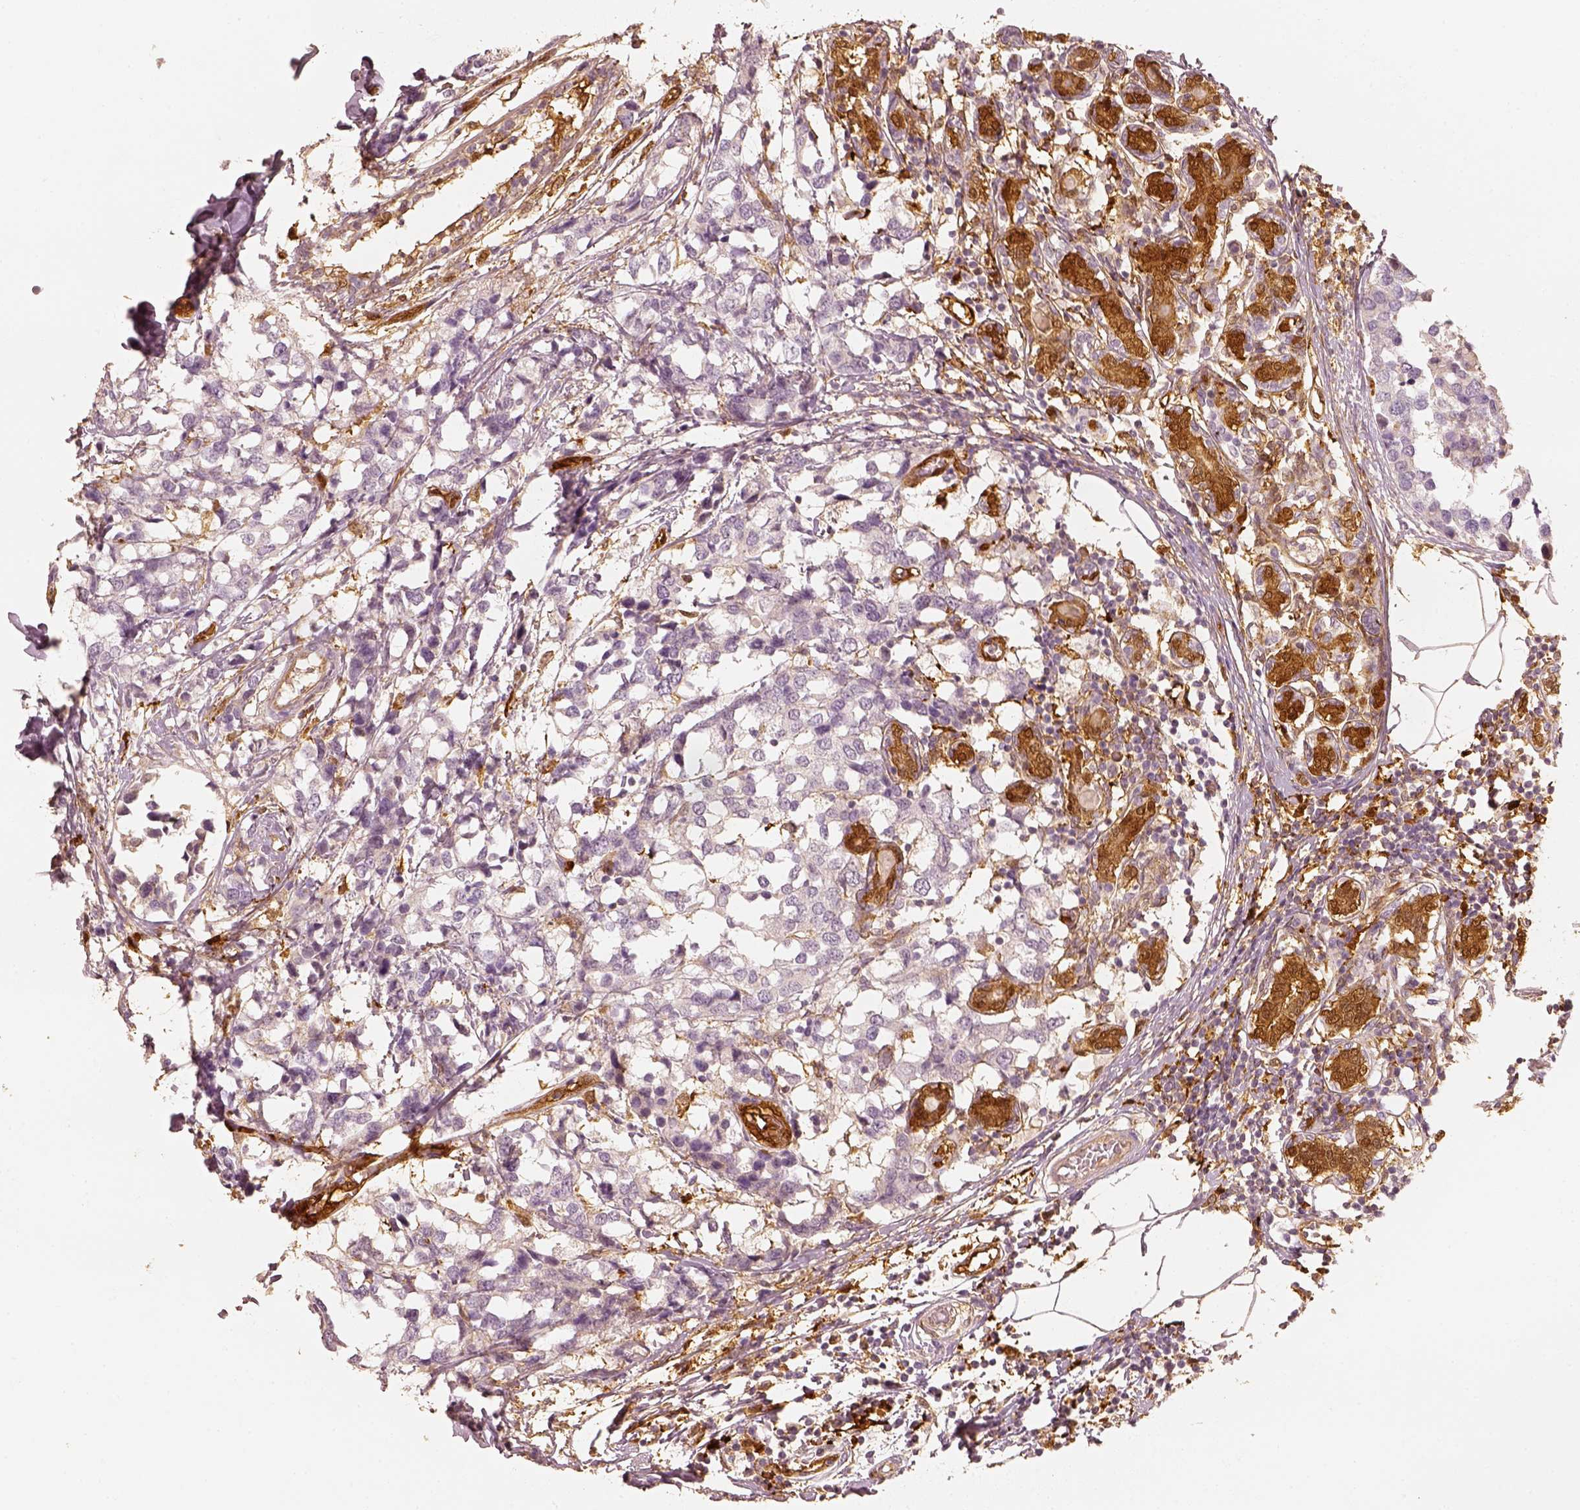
{"staining": {"intensity": "negative", "quantity": "none", "location": "none"}, "tissue": "breast cancer", "cell_type": "Tumor cells", "image_type": "cancer", "snomed": [{"axis": "morphology", "description": "Lobular carcinoma"}, {"axis": "topography", "description": "Breast"}], "caption": "This is an immunohistochemistry image of human lobular carcinoma (breast). There is no positivity in tumor cells.", "gene": "FSCN1", "patient": {"sex": "female", "age": 59}}